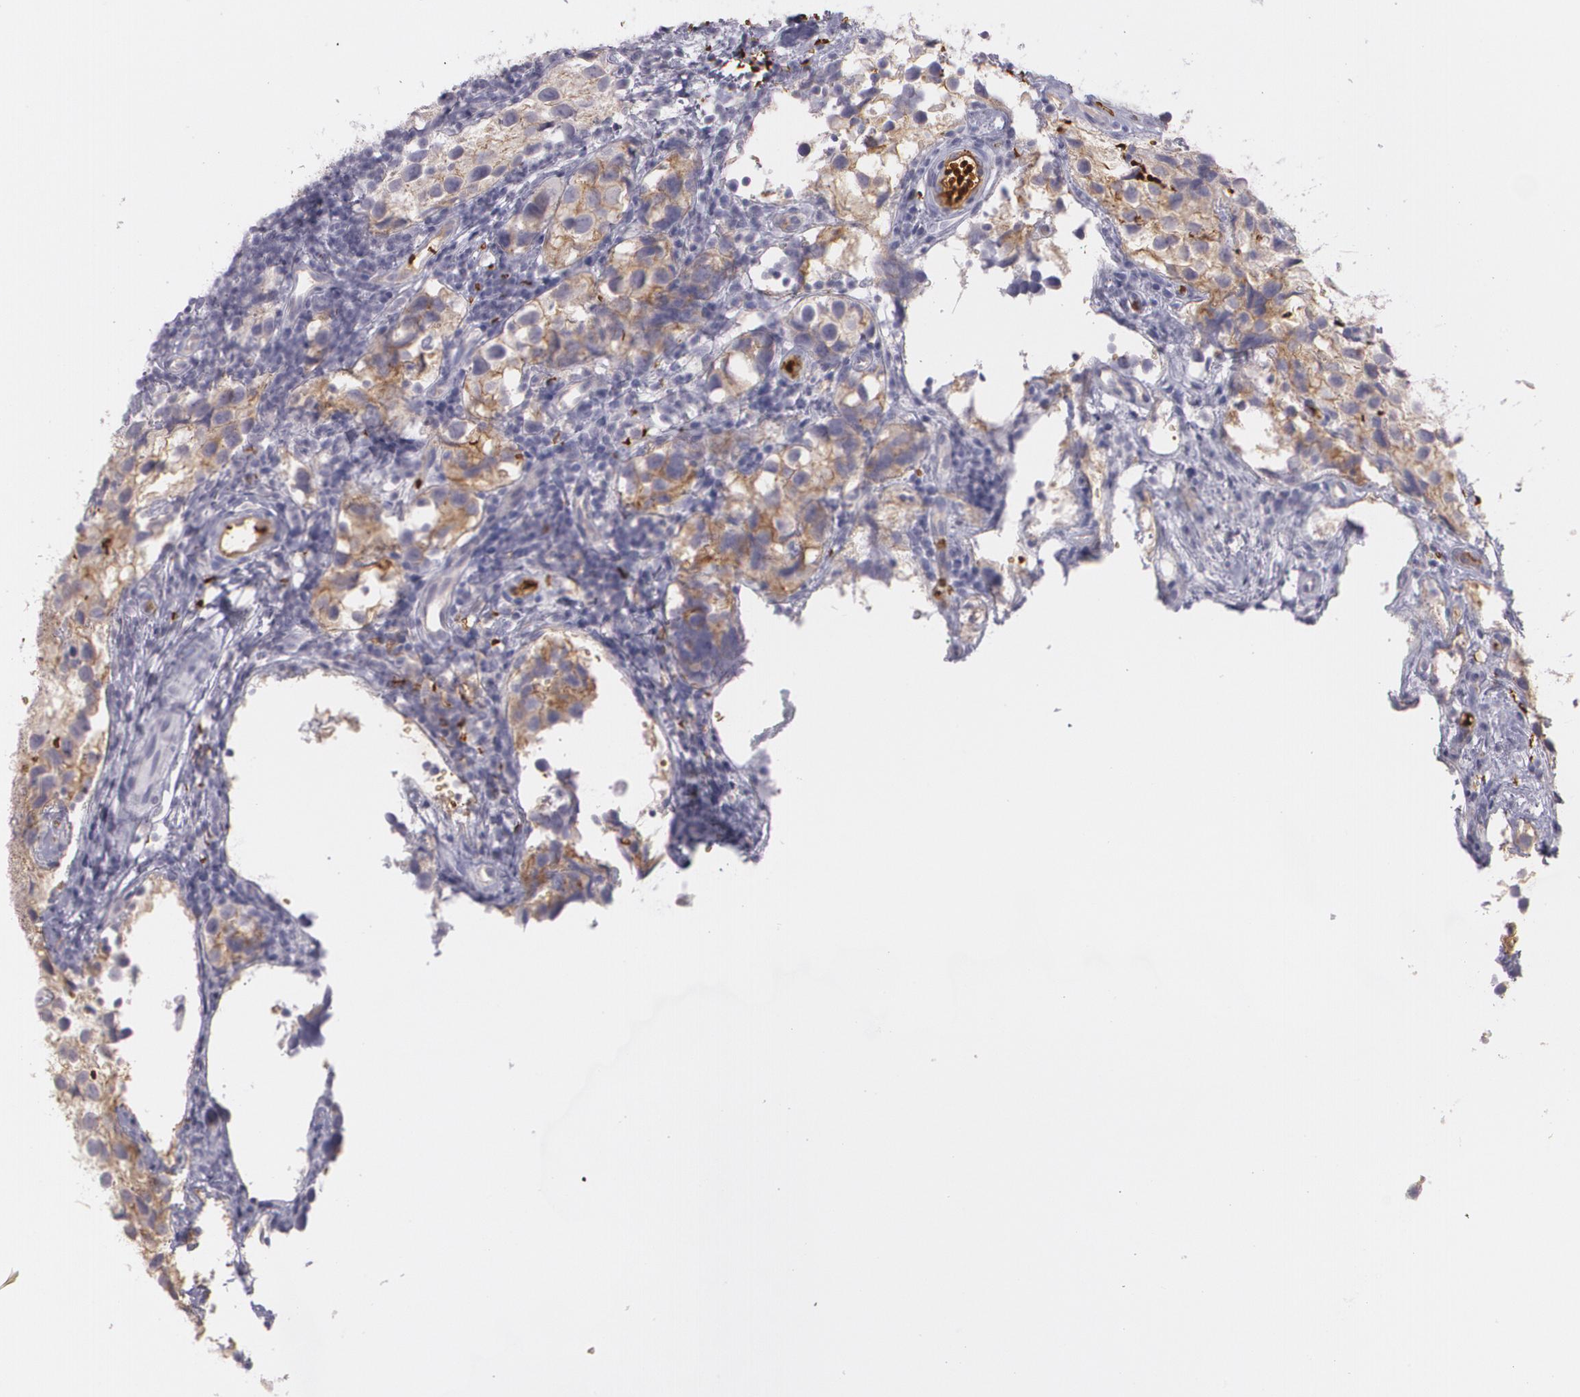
{"staining": {"intensity": "weak", "quantity": ">75%", "location": "cytoplasmic/membranous"}, "tissue": "testis cancer", "cell_type": "Tumor cells", "image_type": "cancer", "snomed": [{"axis": "morphology", "description": "Seminoma, NOS"}, {"axis": "topography", "description": "Testis"}], "caption": "A high-resolution image shows IHC staining of testis seminoma, which shows weak cytoplasmic/membranous expression in about >75% of tumor cells.", "gene": "ACE", "patient": {"sex": "male", "age": 39}}